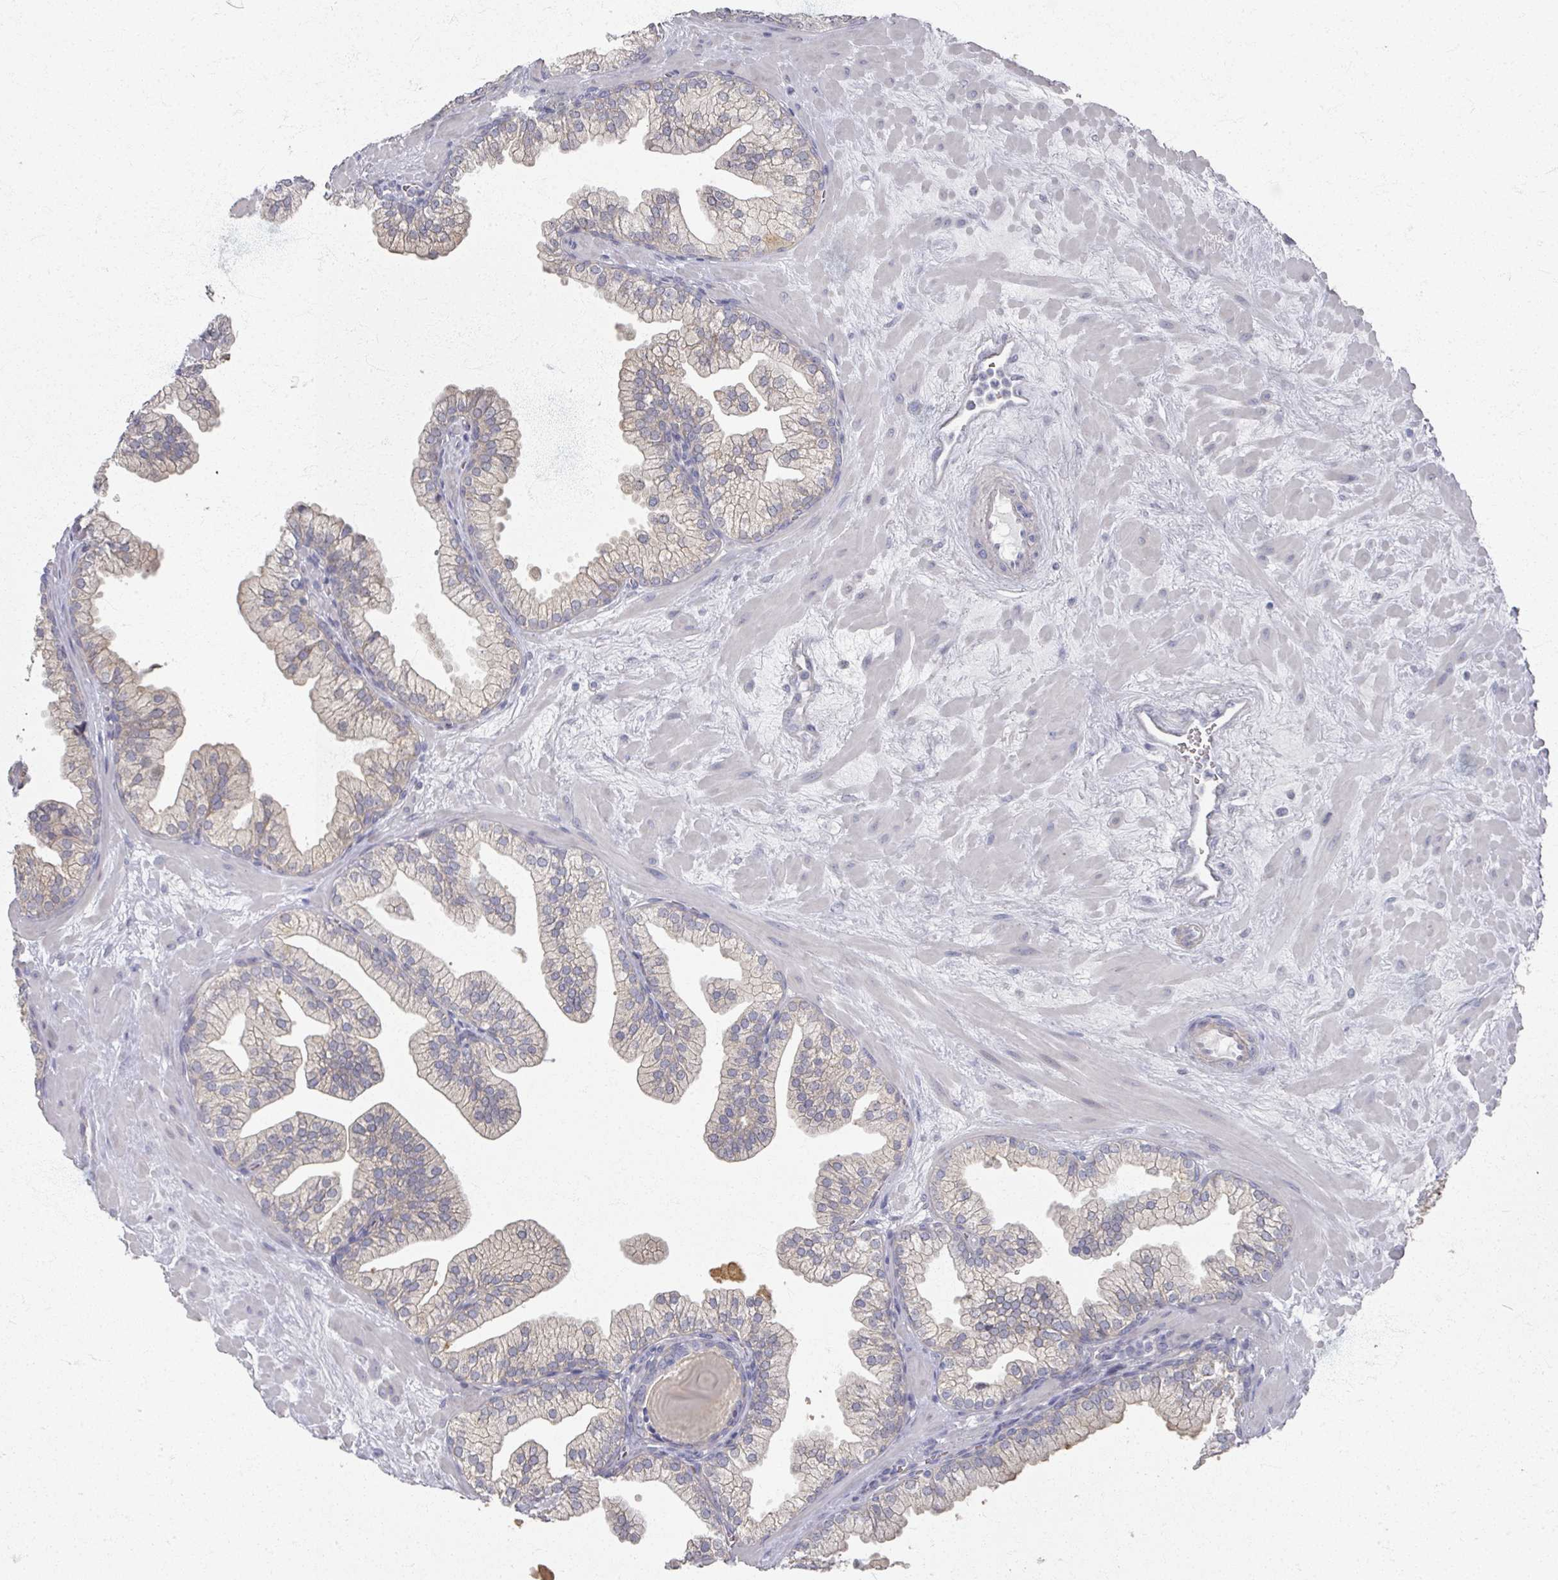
{"staining": {"intensity": "weak", "quantity": "25%-75%", "location": "cytoplasmic/membranous"}, "tissue": "prostate", "cell_type": "Glandular cells", "image_type": "normal", "snomed": [{"axis": "morphology", "description": "Normal tissue, NOS"}, {"axis": "topography", "description": "Prostate"}, {"axis": "topography", "description": "Peripheral nerve tissue"}], "caption": "Protein analysis of normal prostate exhibits weak cytoplasmic/membranous staining in about 25%-75% of glandular cells. The staining was performed using DAB (3,3'-diaminobenzidine), with brown indicating positive protein expression. Nuclei are stained blue with hematoxylin.", "gene": "TTYH3", "patient": {"sex": "male", "age": 61}}